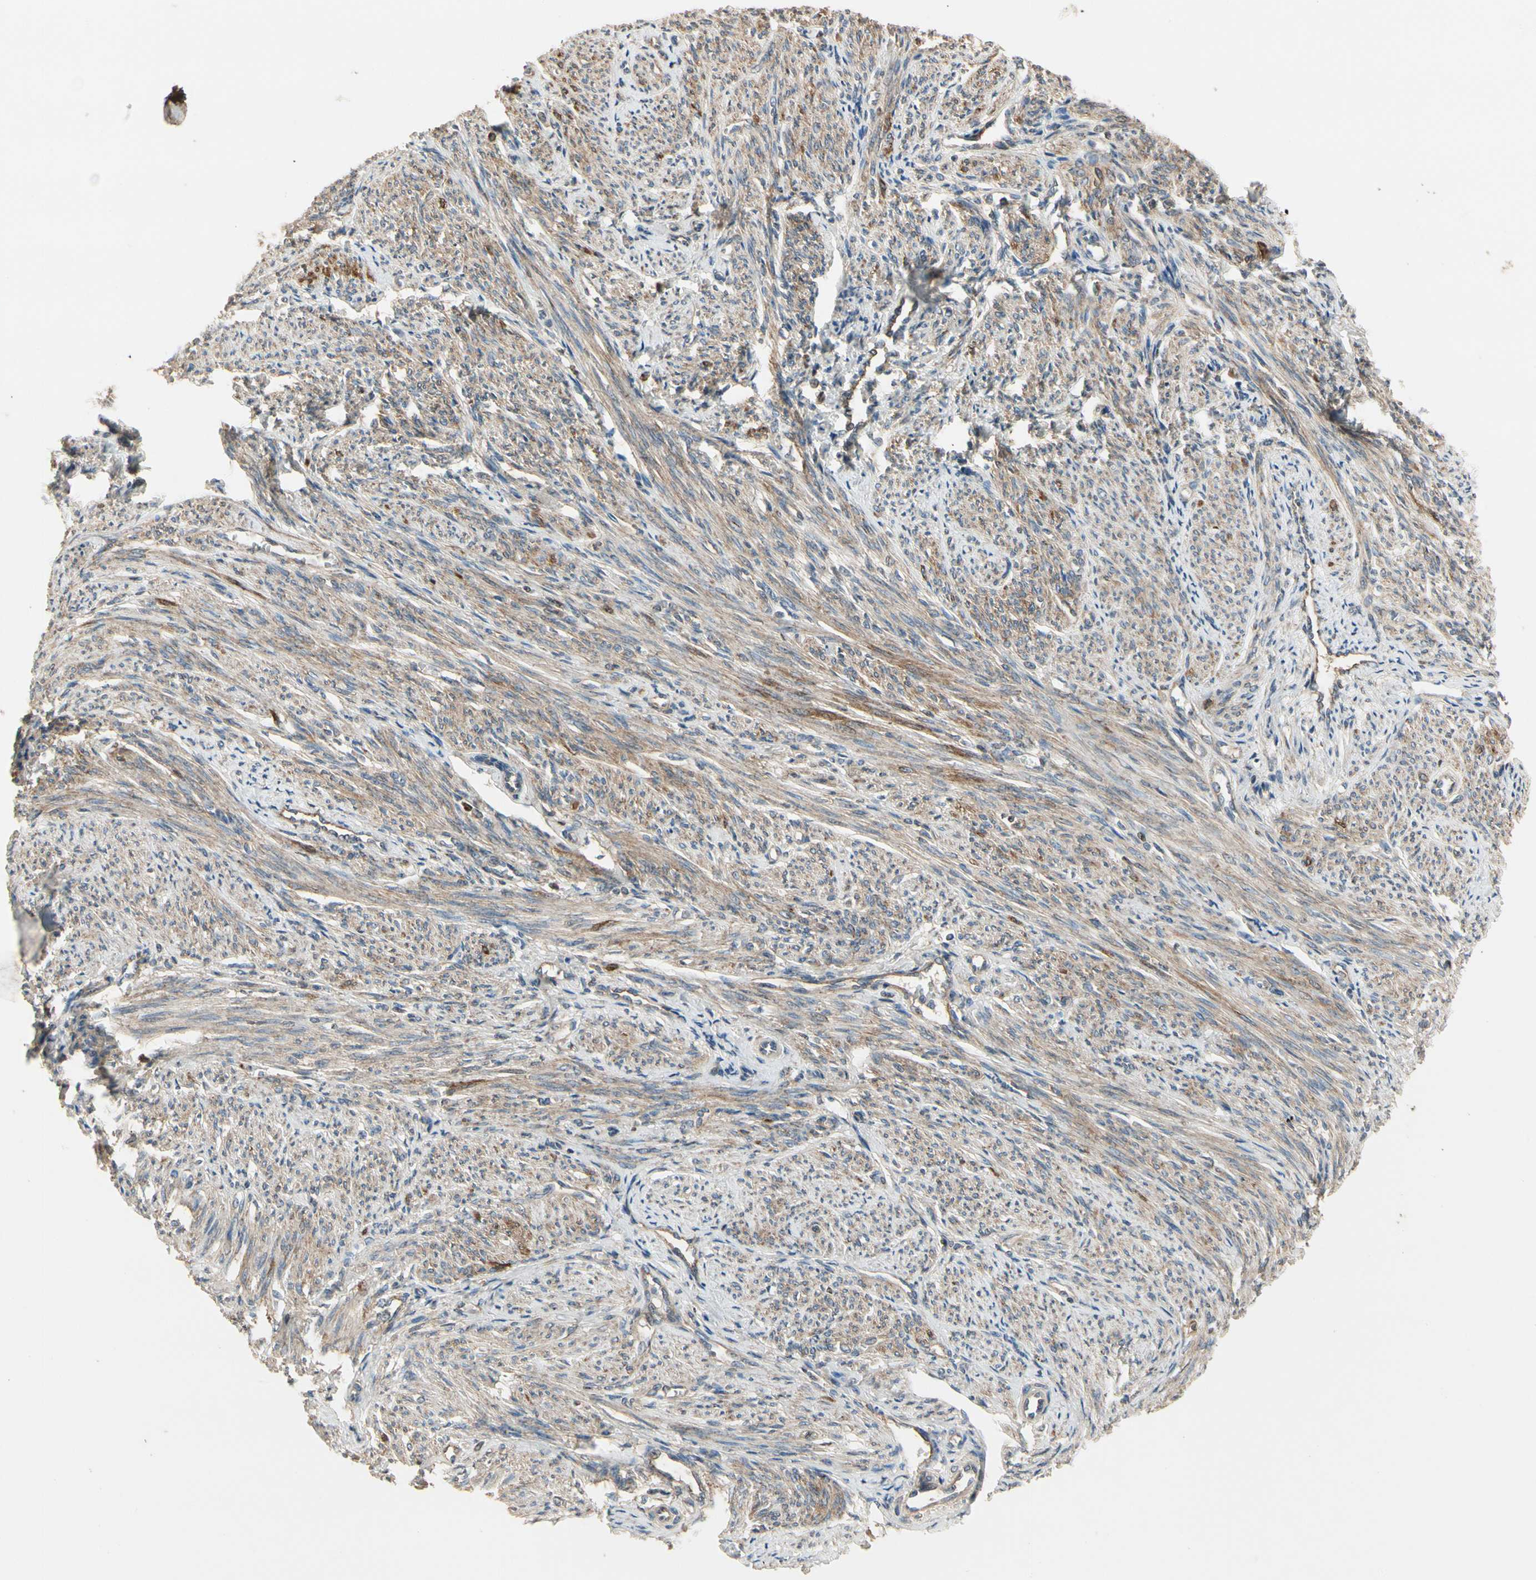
{"staining": {"intensity": "moderate", "quantity": ">75%", "location": "cytoplasmic/membranous,nuclear"}, "tissue": "smooth muscle", "cell_type": "Smooth muscle cells", "image_type": "normal", "snomed": [{"axis": "morphology", "description": "Normal tissue, NOS"}, {"axis": "topography", "description": "Smooth muscle"}], "caption": "High-magnification brightfield microscopy of unremarkable smooth muscle stained with DAB (3,3'-diaminobenzidine) (brown) and counterstained with hematoxylin (blue). smooth muscle cells exhibit moderate cytoplasmic/membranous,nuclear expression is appreciated in about>75% of cells.", "gene": "CGREF1", "patient": {"sex": "female", "age": 65}}